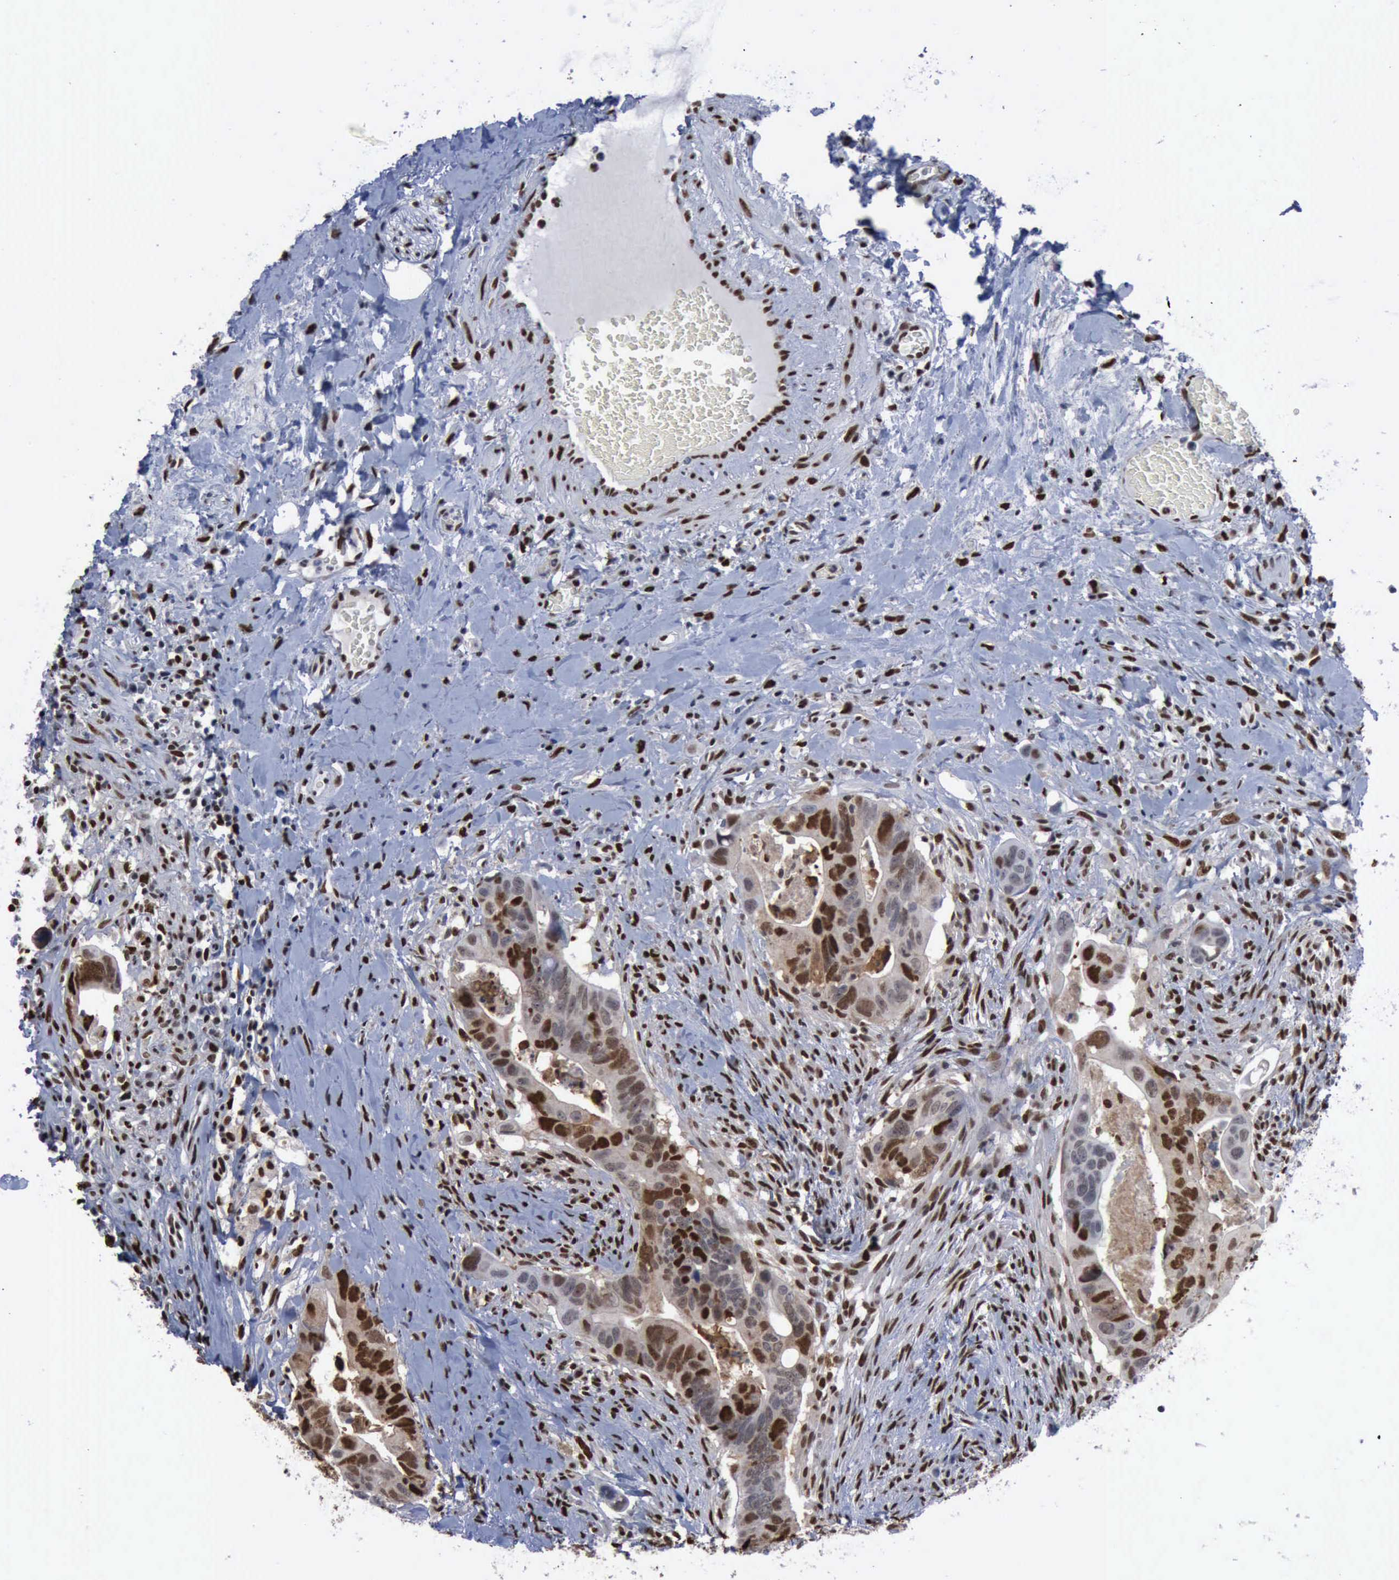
{"staining": {"intensity": "moderate", "quantity": ">75%", "location": "nuclear"}, "tissue": "colorectal cancer", "cell_type": "Tumor cells", "image_type": "cancer", "snomed": [{"axis": "morphology", "description": "Adenocarcinoma, NOS"}, {"axis": "topography", "description": "Rectum"}], "caption": "Human colorectal cancer stained for a protein (brown) exhibits moderate nuclear positive positivity in about >75% of tumor cells.", "gene": "PCNA", "patient": {"sex": "male", "age": 53}}